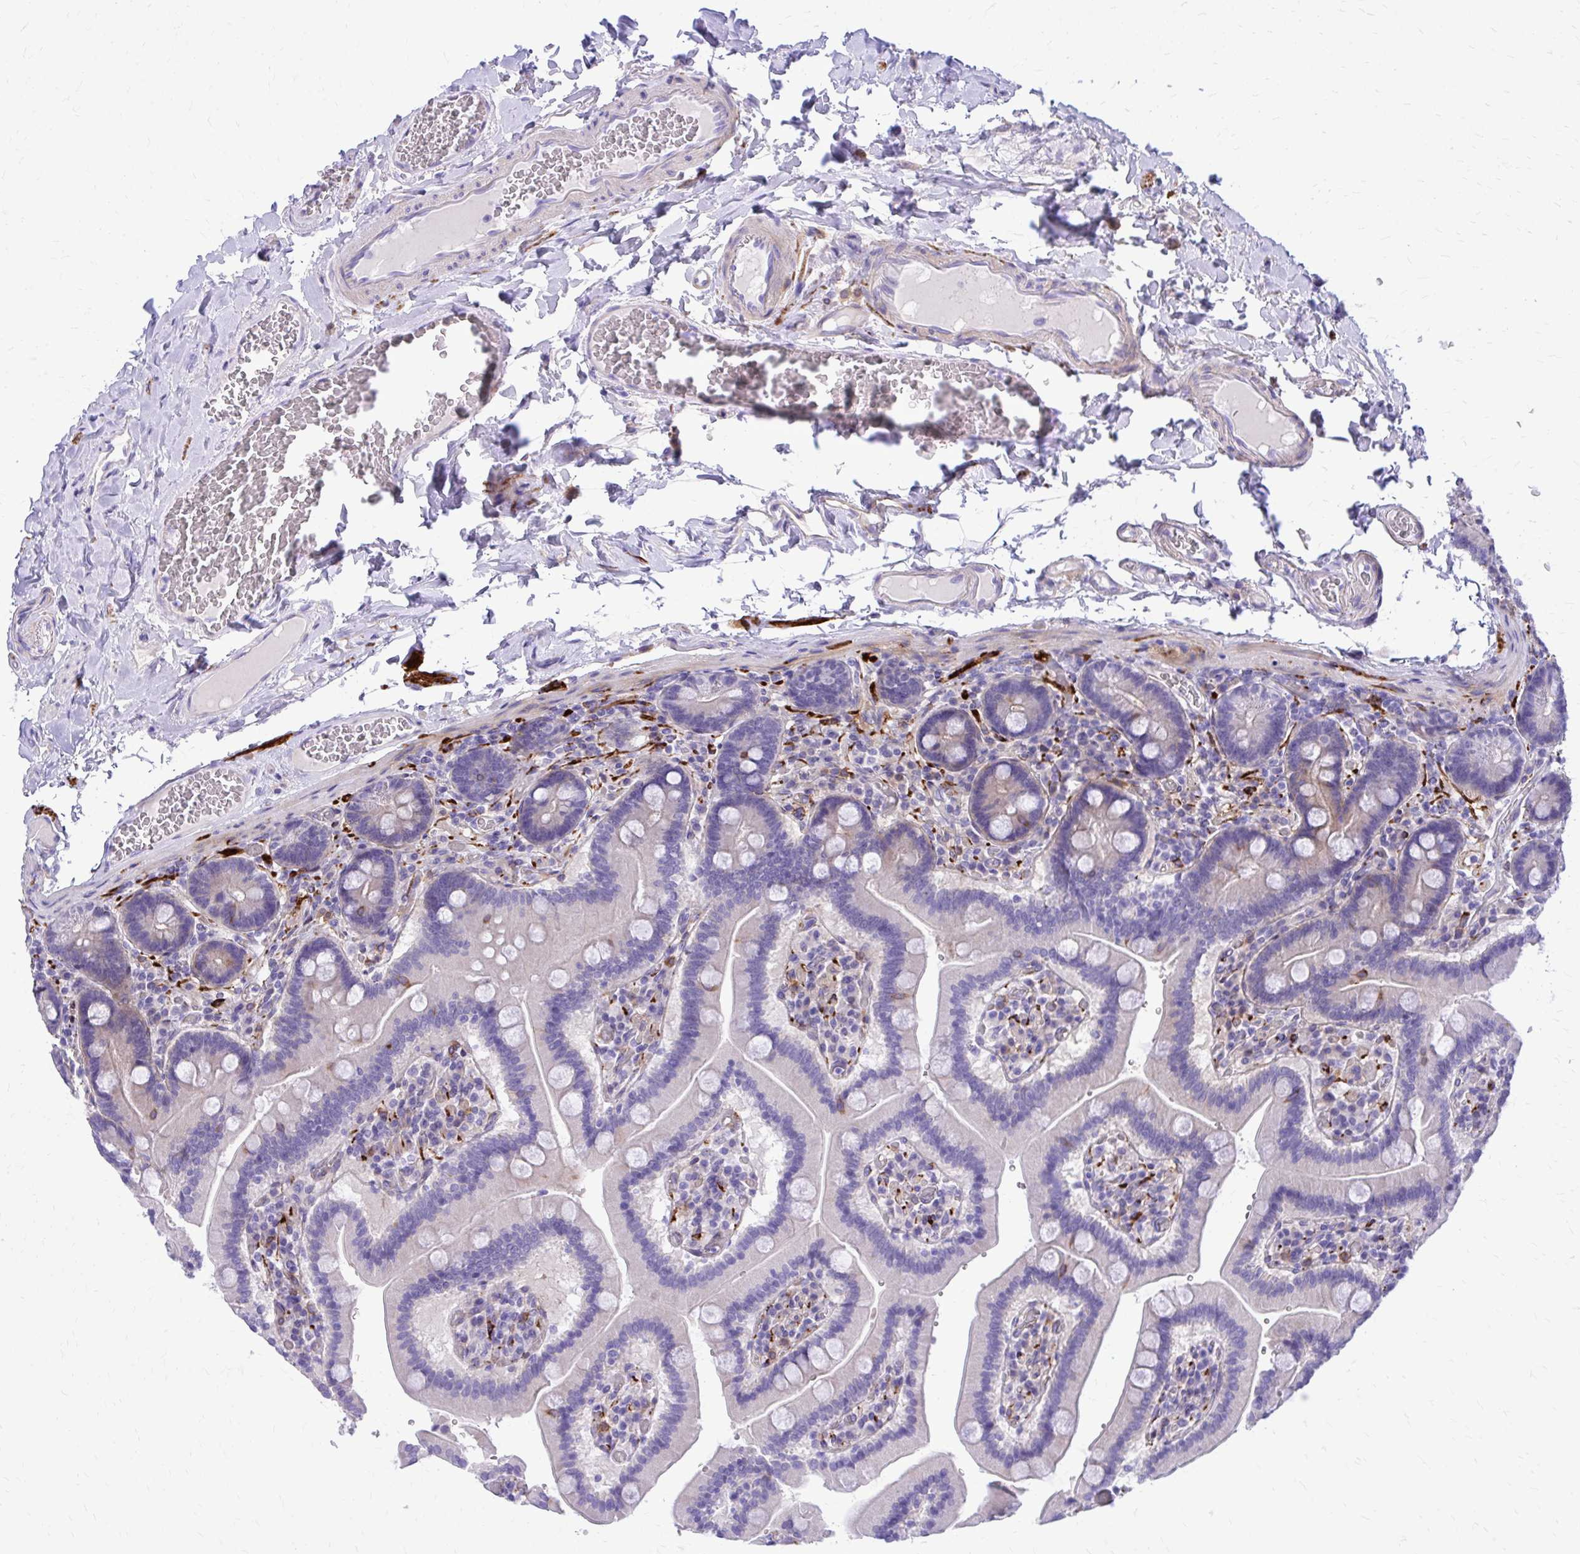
{"staining": {"intensity": "moderate", "quantity": "<25%", "location": "cytoplasmic/membranous"}, "tissue": "duodenum", "cell_type": "Glandular cells", "image_type": "normal", "snomed": [{"axis": "morphology", "description": "Normal tissue, NOS"}, {"axis": "topography", "description": "Duodenum"}], "caption": "Immunohistochemistry (IHC) staining of normal duodenum, which exhibits low levels of moderate cytoplasmic/membranous staining in approximately <25% of glandular cells indicating moderate cytoplasmic/membranous protein positivity. The staining was performed using DAB (brown) for protein detection and nuclei were counterstained in hematoxylin (blue).", "gene": "EPB41L1", "patient": {"sex": "female", "age": 62}}